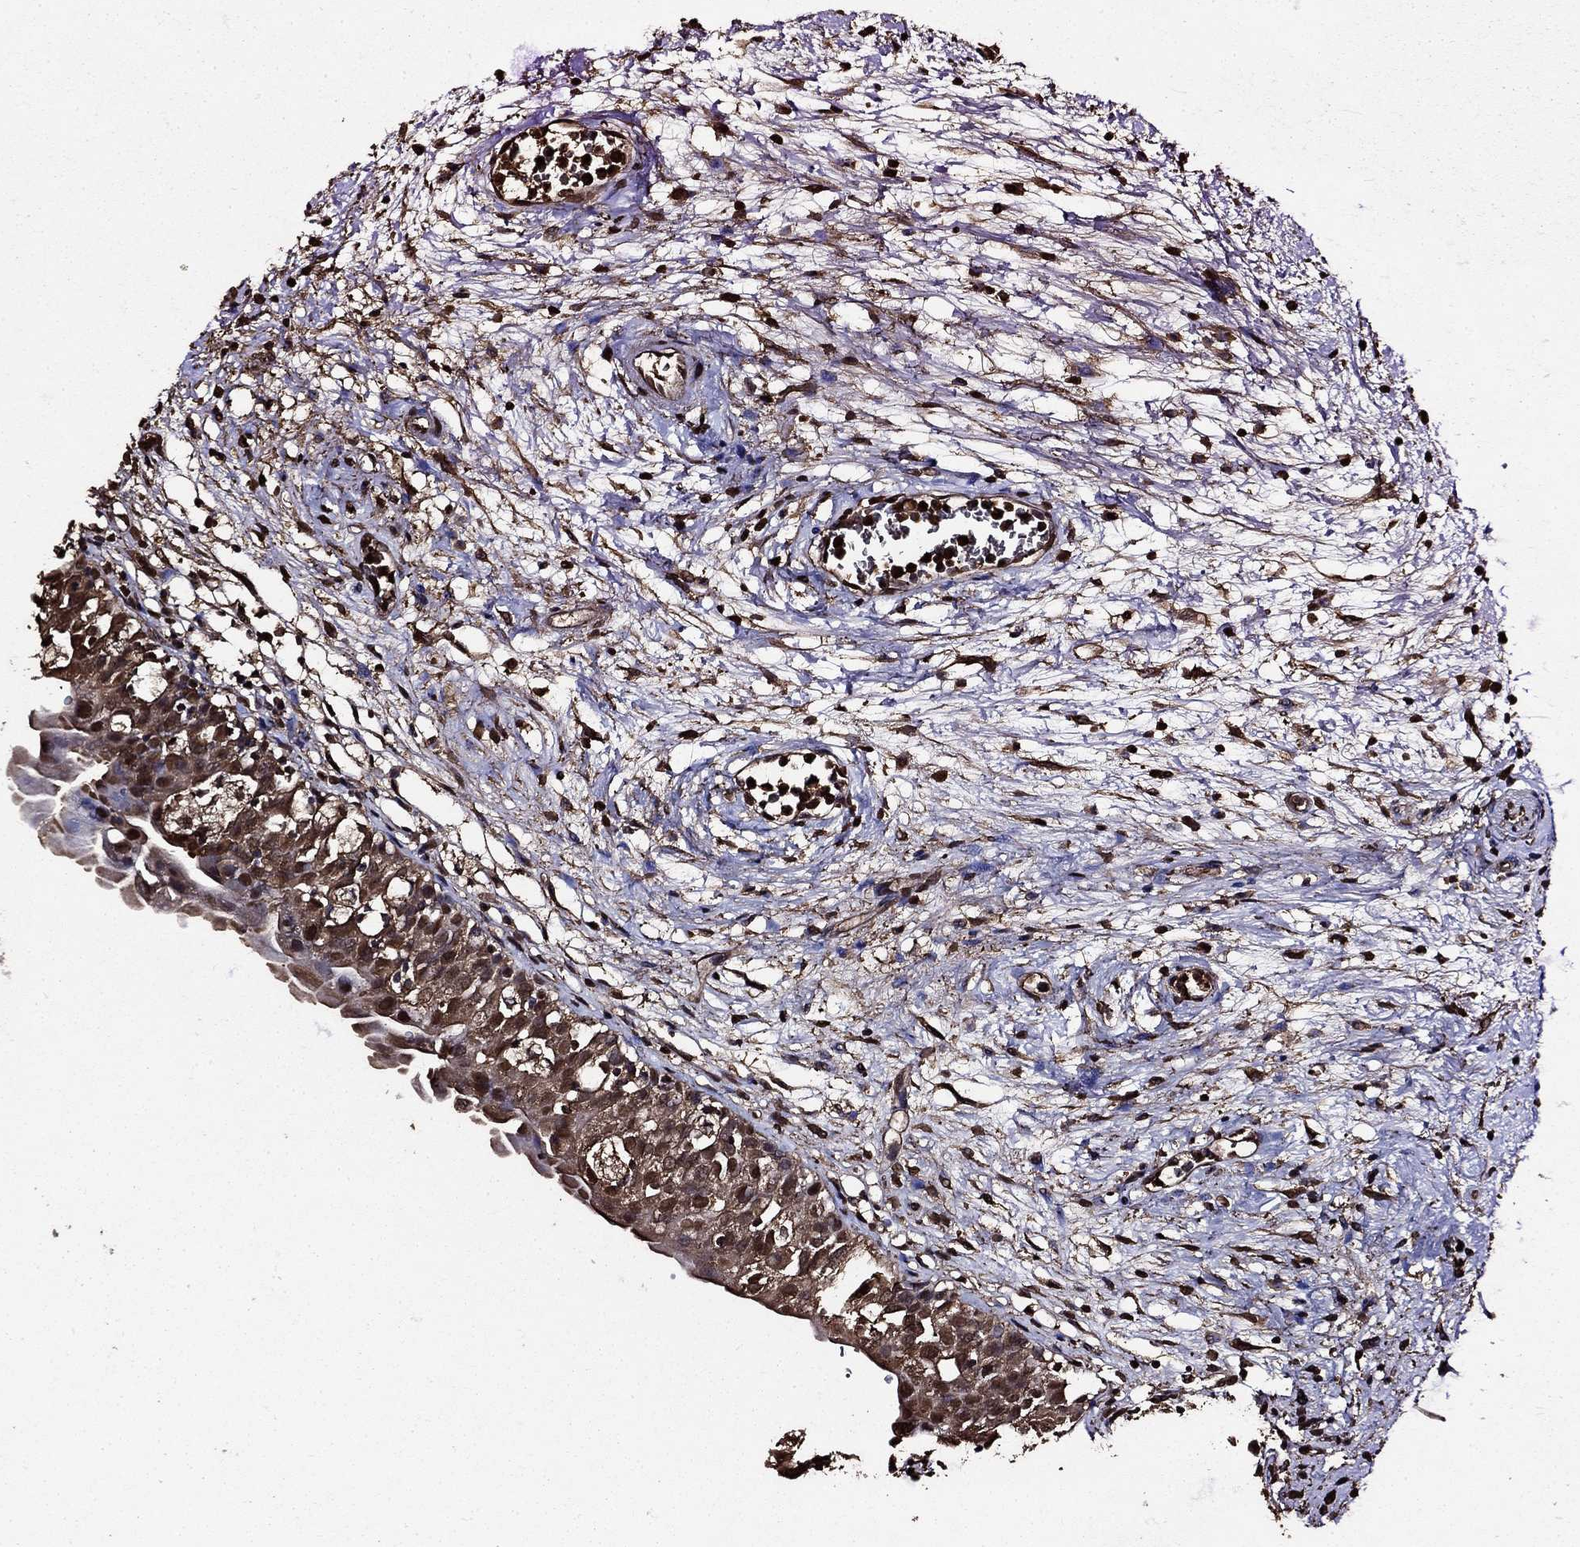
{"staining": {"intensity": "moderate", "quantity": "25%-75%", "location": "cytoplasmic/membranous,nuclear"}, "tissue": "urinary bladder", "cell_type": "Urothelial cells", "image_type": "normal", "snomed": [{"axis": "morphology", "description": "Normal tissue, NOS"}, {"axis": "topography", "description": "Urinary bladder"}], "caption": "Protein analysis of unremarkable urinary bladder reveals moderate cytoplasmic/membranous,nuclear expression in about 25%-75% of urothelial cells.", "gene": "GAPDH", "patient": {"sex": "male", "age": 76}}